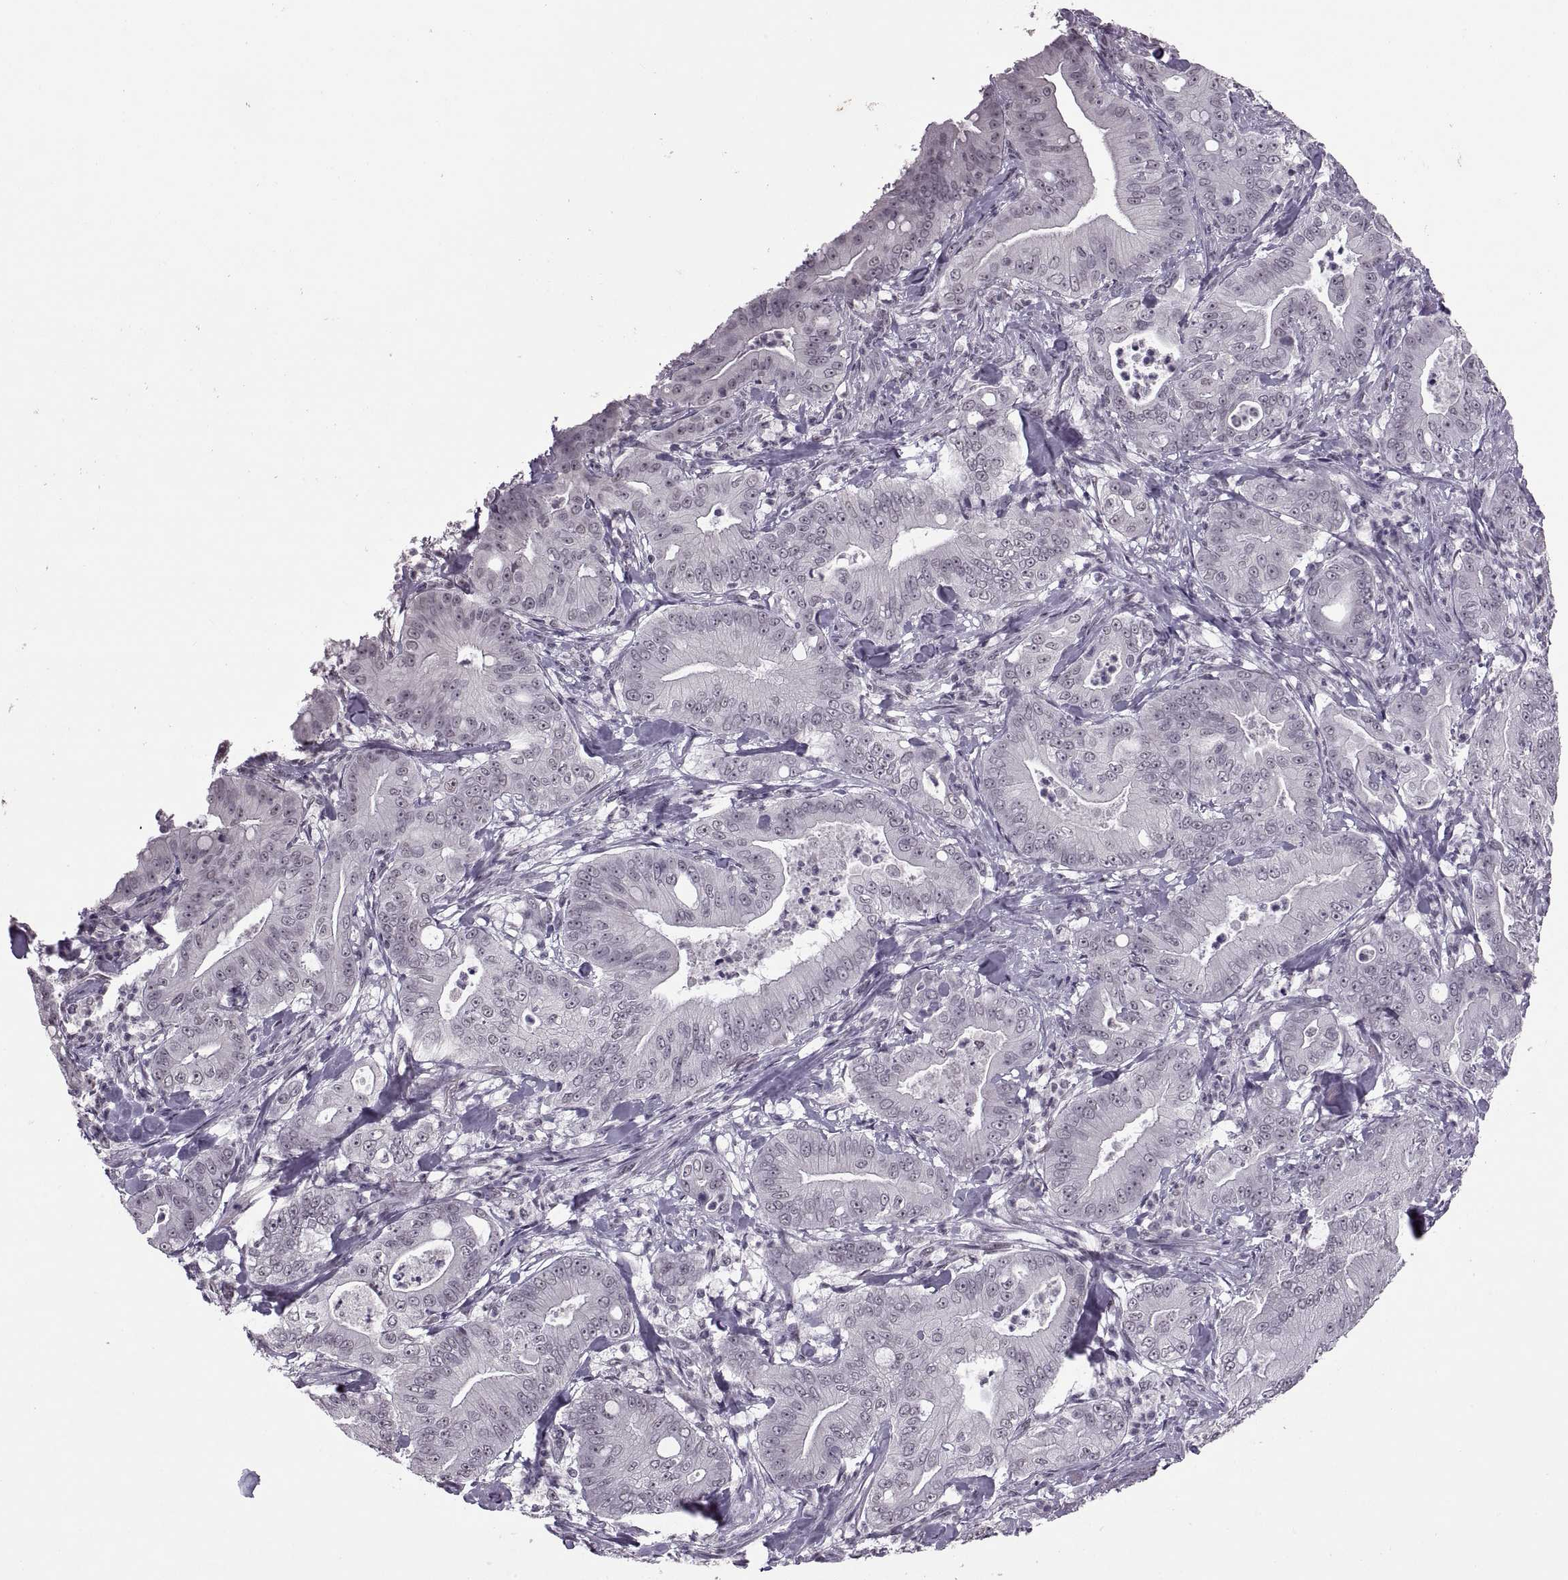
{"staining": {"intensity": "negative", "quantity": "none", "location": "none"}, "tissue": "pancreatic cancer", "cell_type": "Tumor cells", "image_type": "cancer", "snomed": [{"axis": "morphology", "description": "Adenocarcinoma, NOS"}, {"axis": "topography", "description": "Pancreas"}], "caption": "Protein analysis of pancreatic cancer displays no significant staining in tumor cells.", "gene": "OTP", "patient": {"sex": "male", "age": 71}}